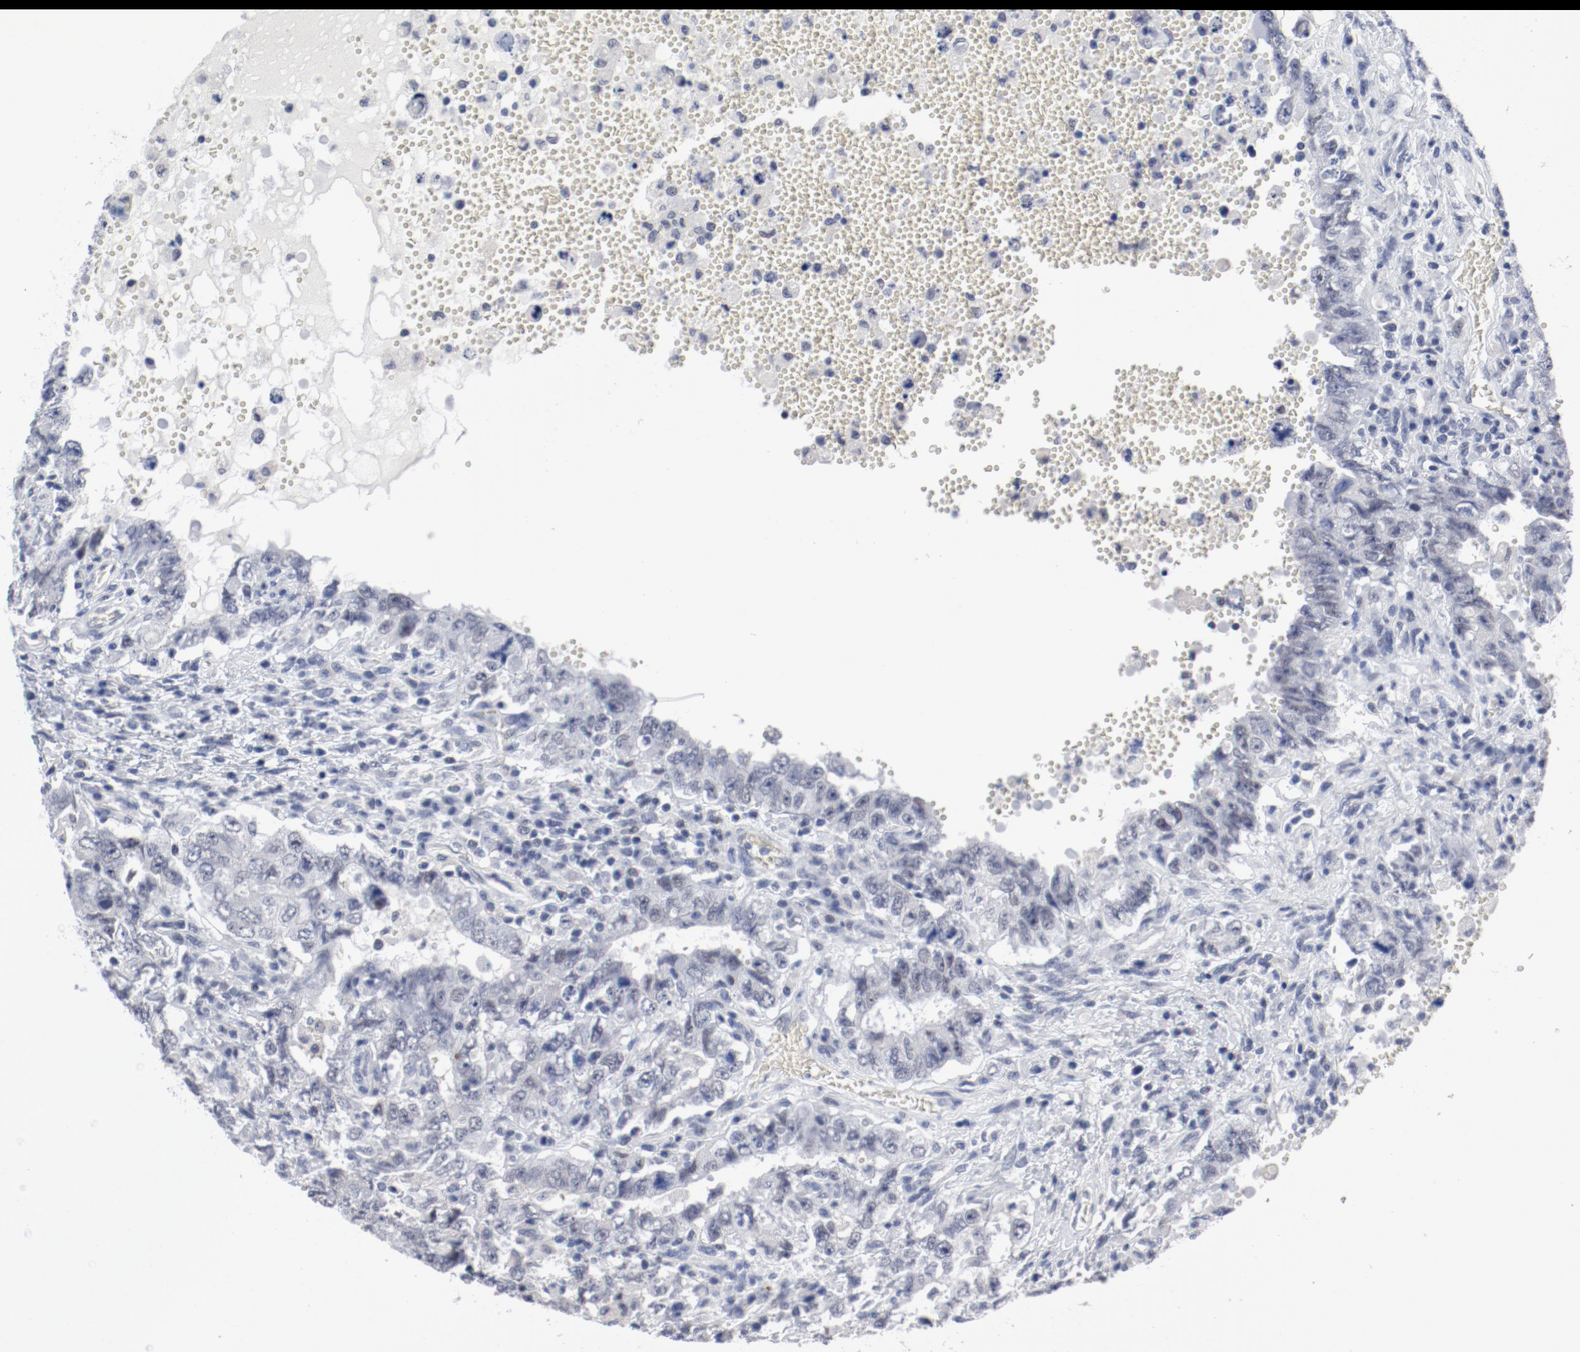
{"staining": {"intensity": "negative", "quantity": "none", "location": "none"}, "tissue": "testis cancer", "cell_type": "Tumor cells", "image_type": "cancer", "snomed": [{"axis": "morphology", "description": "Carcinoma, Embryonal, NOS"}, {"axis": "topography", "description": "Testis"}], "caption": "The image exhibits no significant positivity in tumor cells of testis cancer.", "gene": "ANKLE2", "patient": {"sex": "male", "age": 26}}